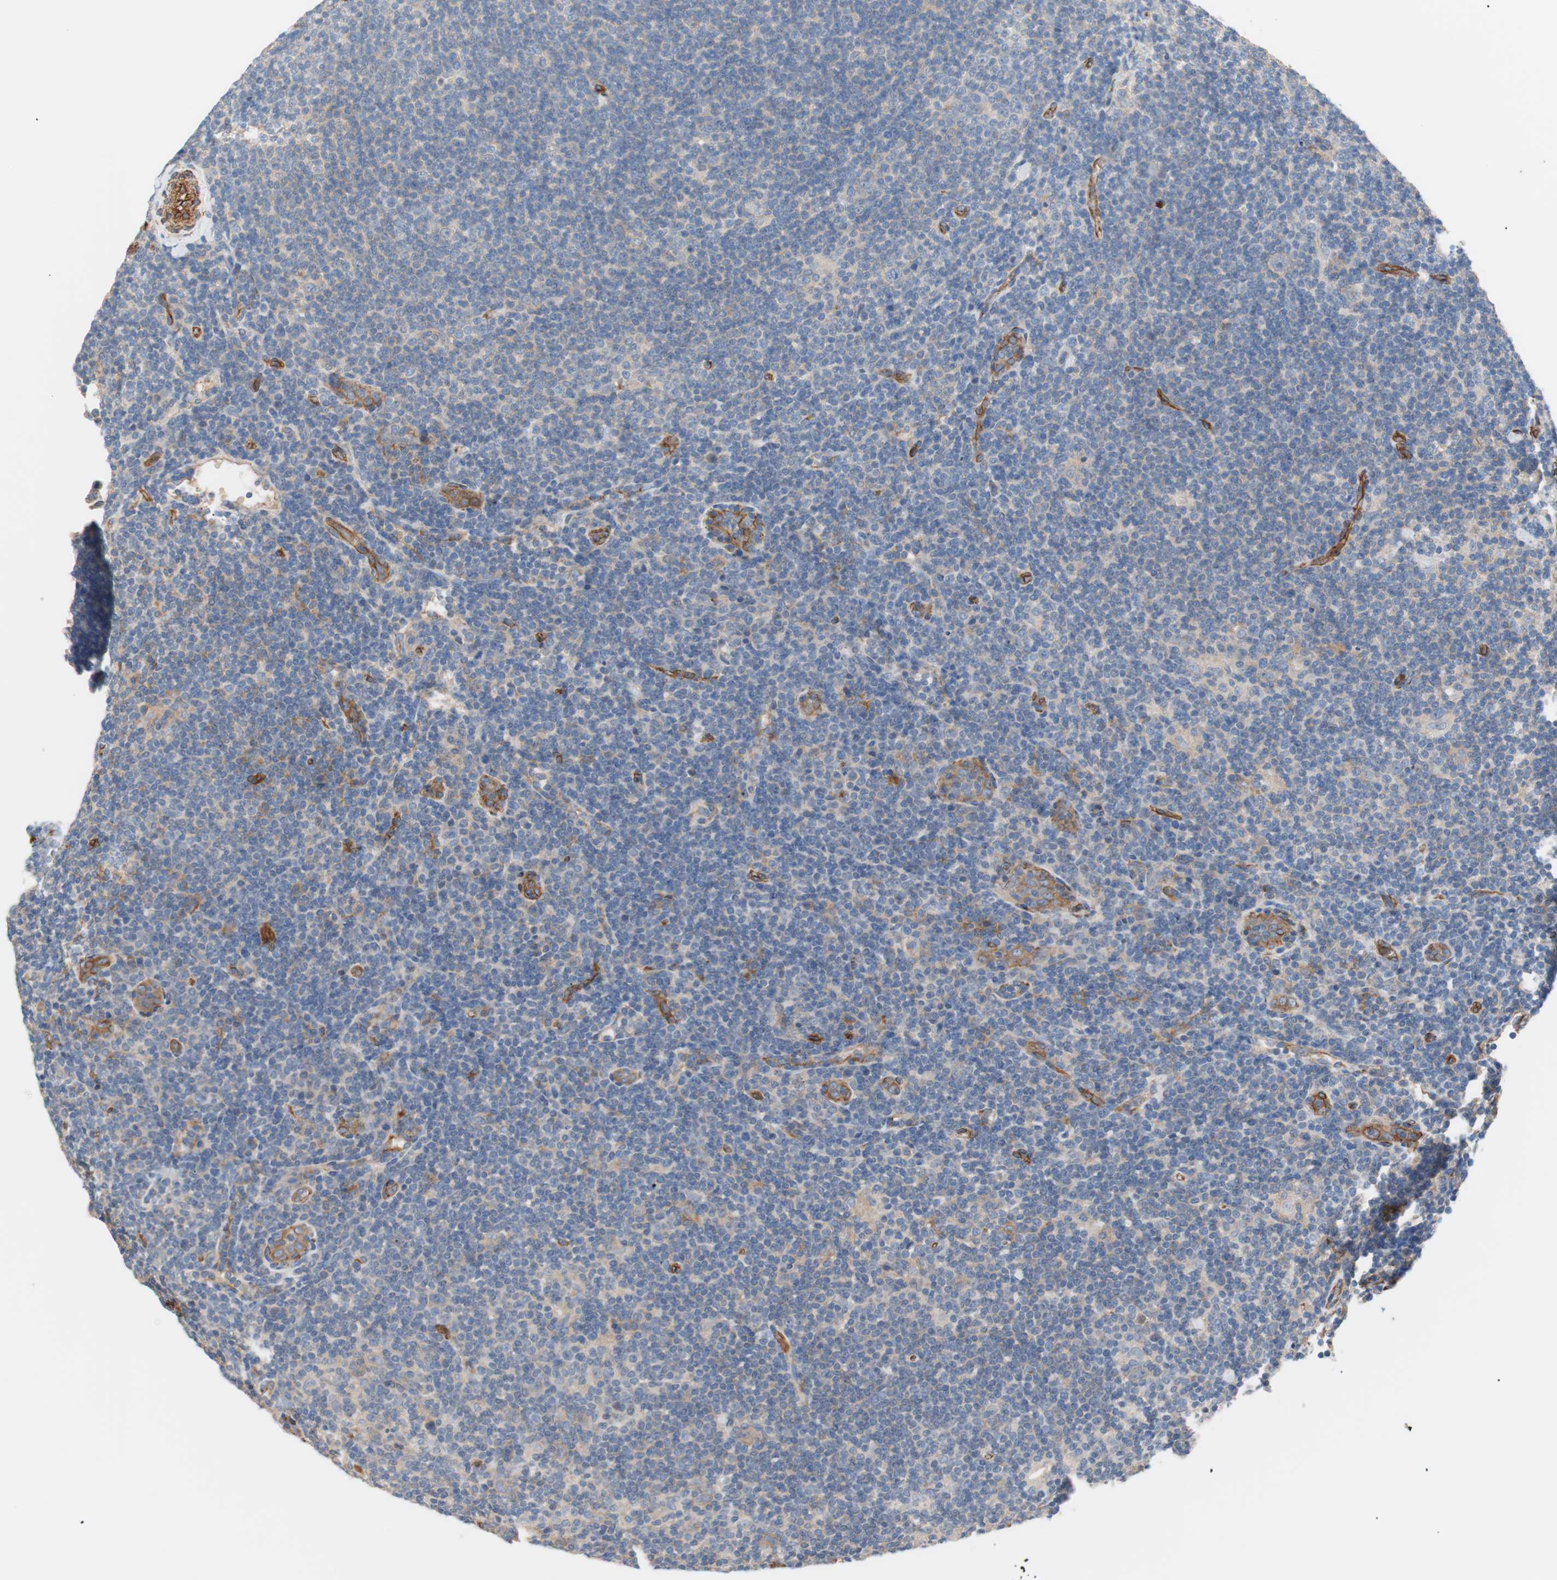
{"staining": {"intensity": "negative", "quantity": "none", "location": "none"}, "tissue": "lymphoma", "cell_type": "Tumor cells", "image_type": "cancer", "snomed": [{"axis": "morphology", "description": "Hodgkin's disease, NOS"}, {"axis": "topography", "description": "Lymph node"}], "caption": "Tumor cells show no significant staining in Hodgkin's disease. (Immunohistochemistry (ihc), brightfield microscopy, high magnification).", "gene": "SPINT1", "patient": {"sex": "female", "age": 57}}